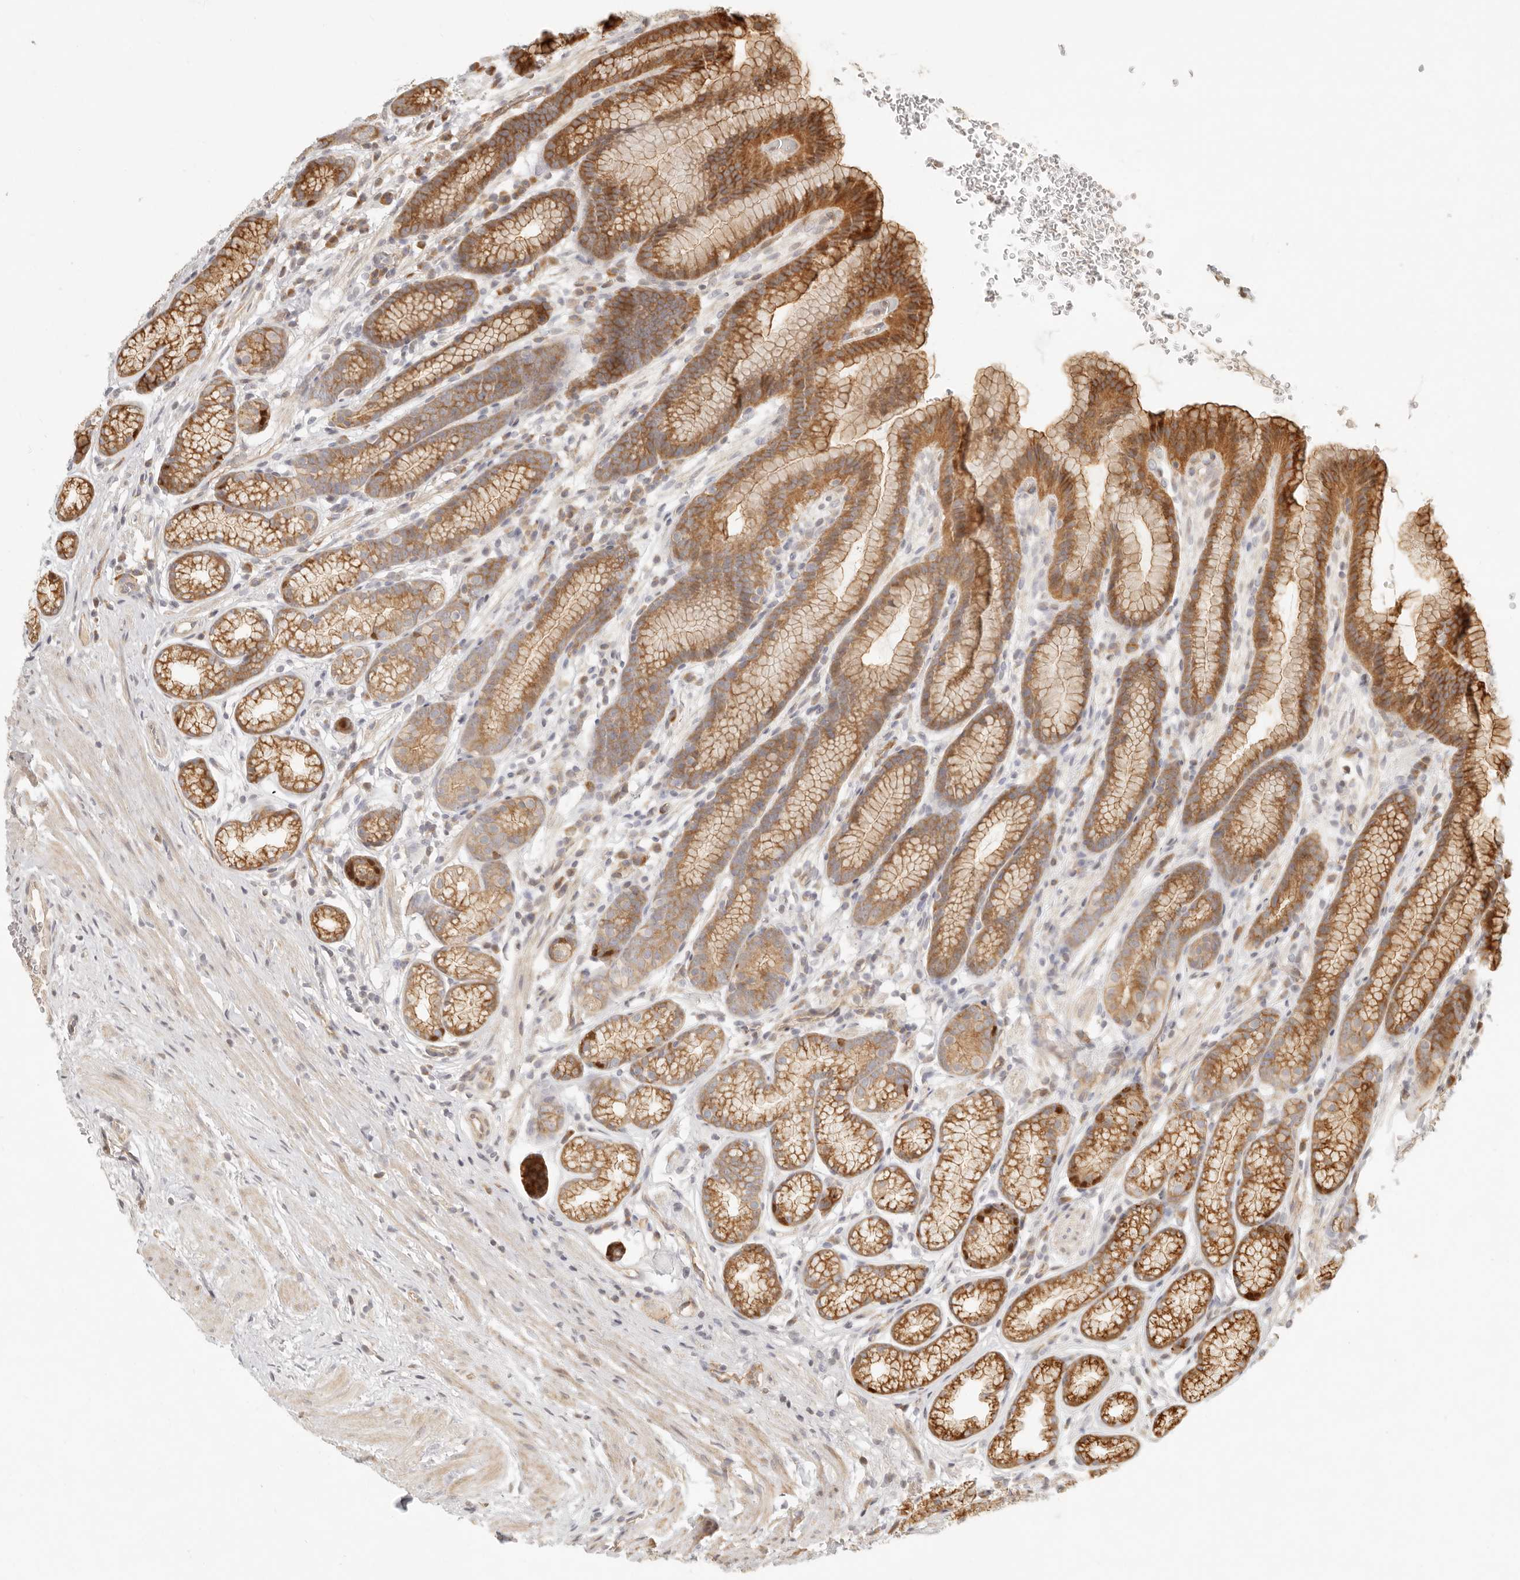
{"staining": {"intensity": "moderate", "quantity": "25%-75%", "location": "cytoplasmic/membranous"}, "tissue": "stomach", "cell_type": "Glandular cells", "image_type": "normal", "snomed": [{"axis": "morphology", "description": "Normal tissue, NOS"}, {"axis": "topography", "description": "Stomach"}], "caption": "Brown immunohistochemical staining in normal human stomach reveals moderate cytoplasmic/membranous expression in approximately 25%-75% of glandular cells. (brown staining indicates protein expression, while blue staining denotes nuclei).", "gene": "KLHL38", "patient": {"sex": "male", "age": 42}}